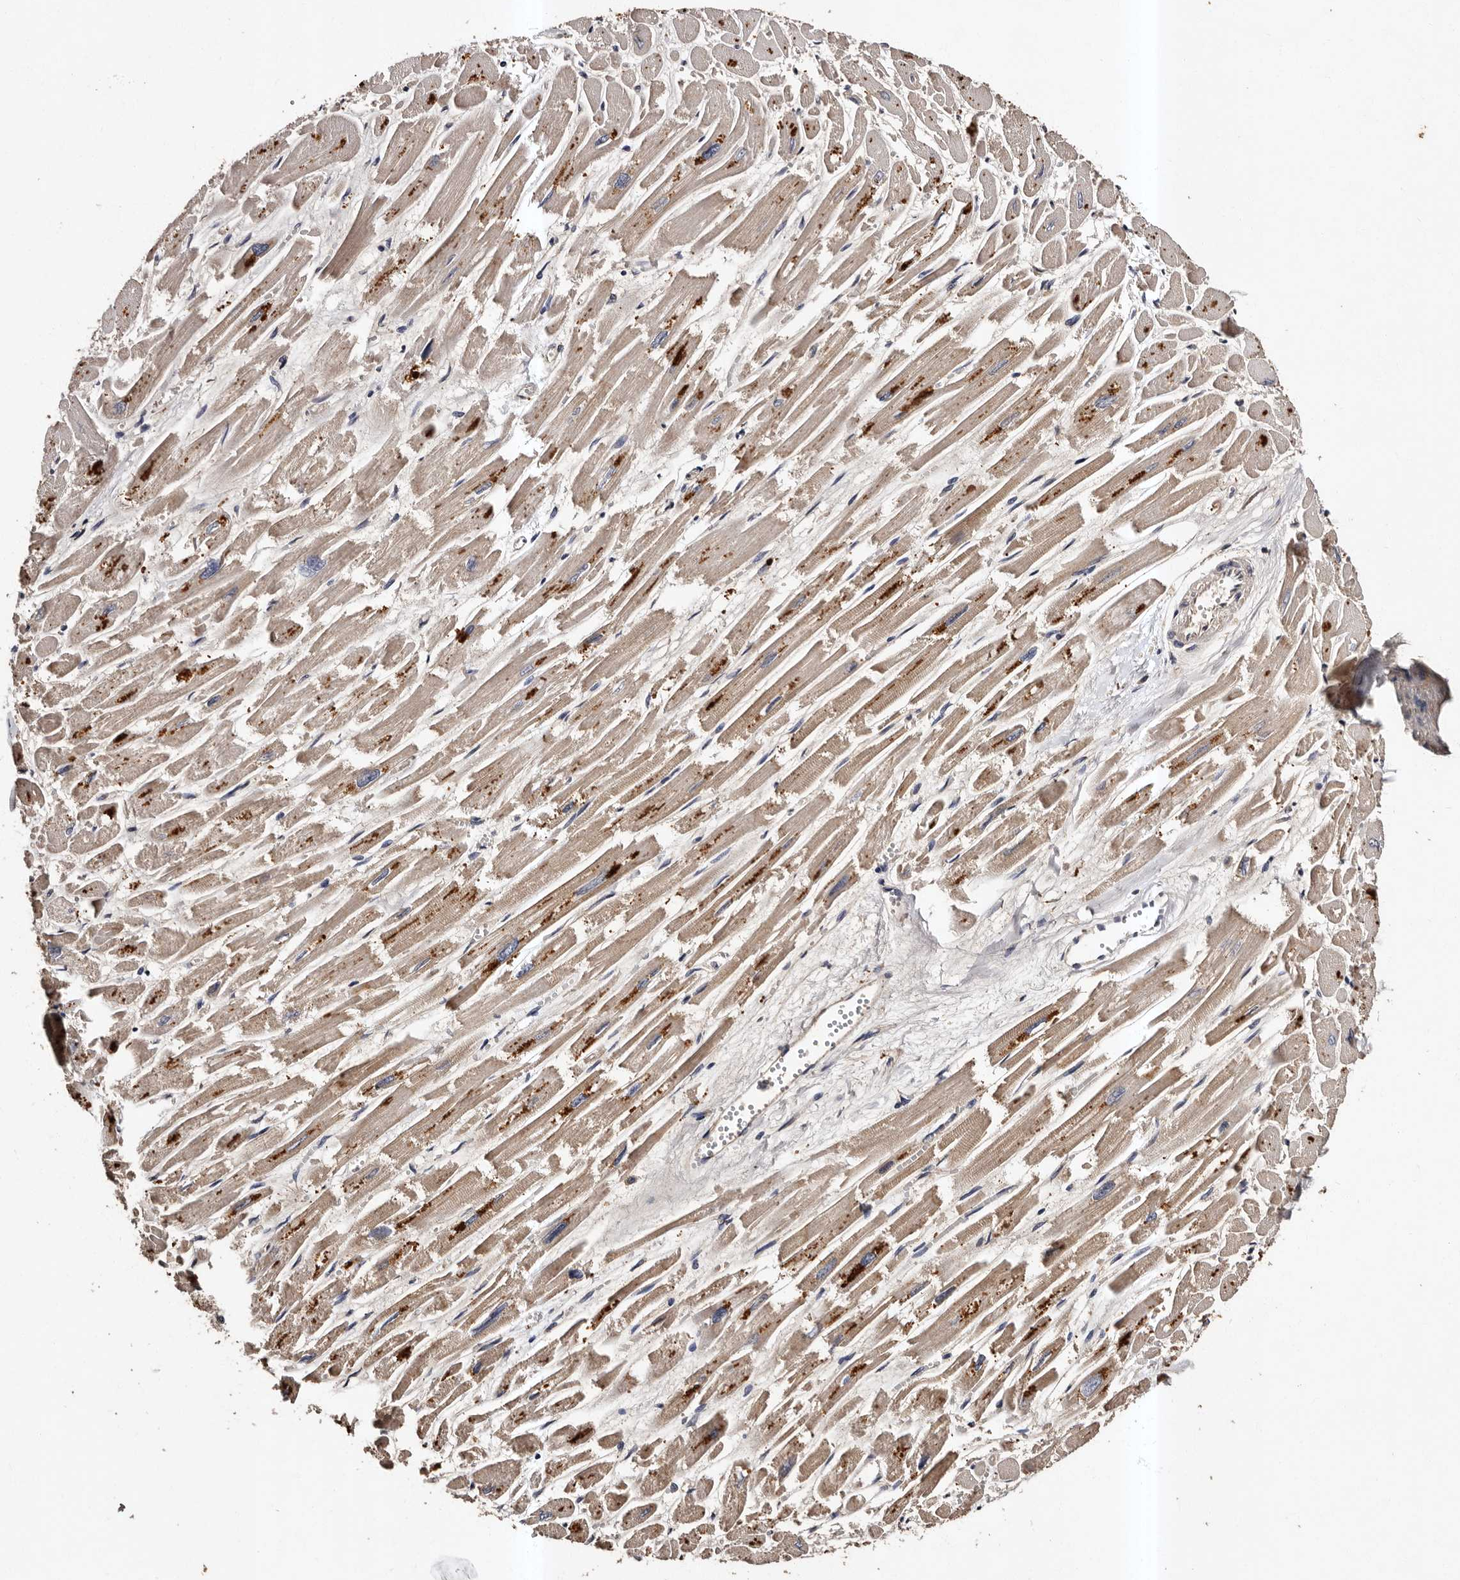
{"staining": {"intensity": "moderate", "quantity": ">75%", "location": "cytoplasmic/membranous"}, "tissue": "heart muscle", "cell_type": "Cardiomyocytes", "image_type": "normal", "snomed": [{"axis": "morphology", "description": "Normal tissue, NOS"}, {"axis": "topography", "description": "Heart"}], "caption": "A photomicrograph showing moderate cytoplasmic/membranous positivity in about >75% of cardiomyocytes in benign heart muscle, as visualized by brown immunohistochemical staining.", "gene": "ADCK5", "patient": {"sex": "male", "age": 54}}